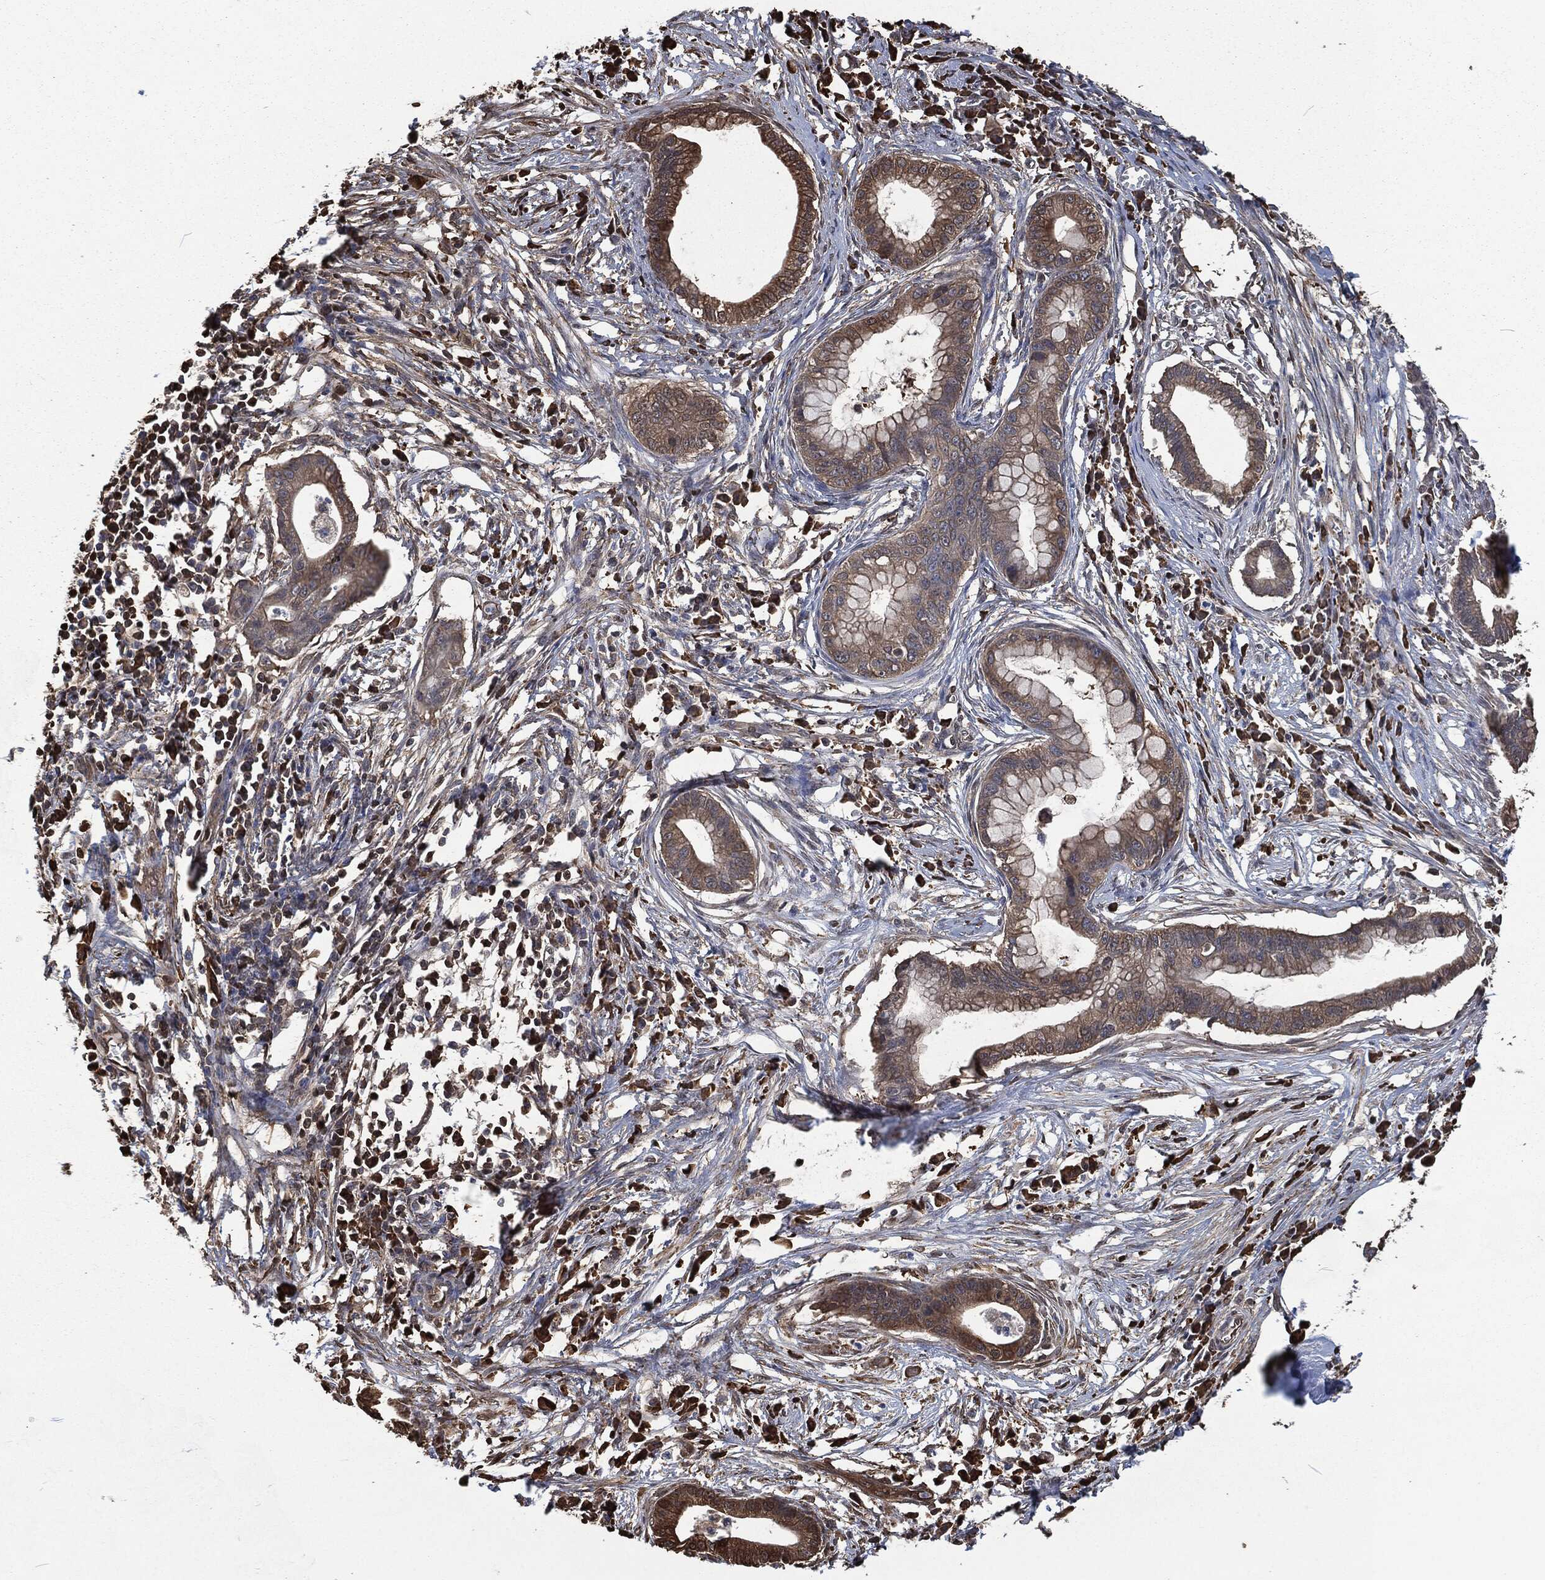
{"staining": {"intensity": "moderate", "quantity": "25%-75%", "location": "cytoplasmic/membranous"}, "tissue": "pancreatic cancer", "cell_type": "Tumor cells", "image_type": "cancer", "snomed": [{"axis": "morphology", "description": "Normal tissue, NOS"}, {"axis": "morphology", "description": "Adenocarcinoma, NOS"}, {"axis": "topography", "description": "Pancreas"}], "caption": "Immunohistochemistry (DAB) staining of human pancreatic cancer (adenocarcinoma) displays moderate cytoplasmic/membranous protein expression in approximately 25%-75% of tumor cells.", "gene": "PRDX4", "patient": {"sex": "female", "age": 58}}